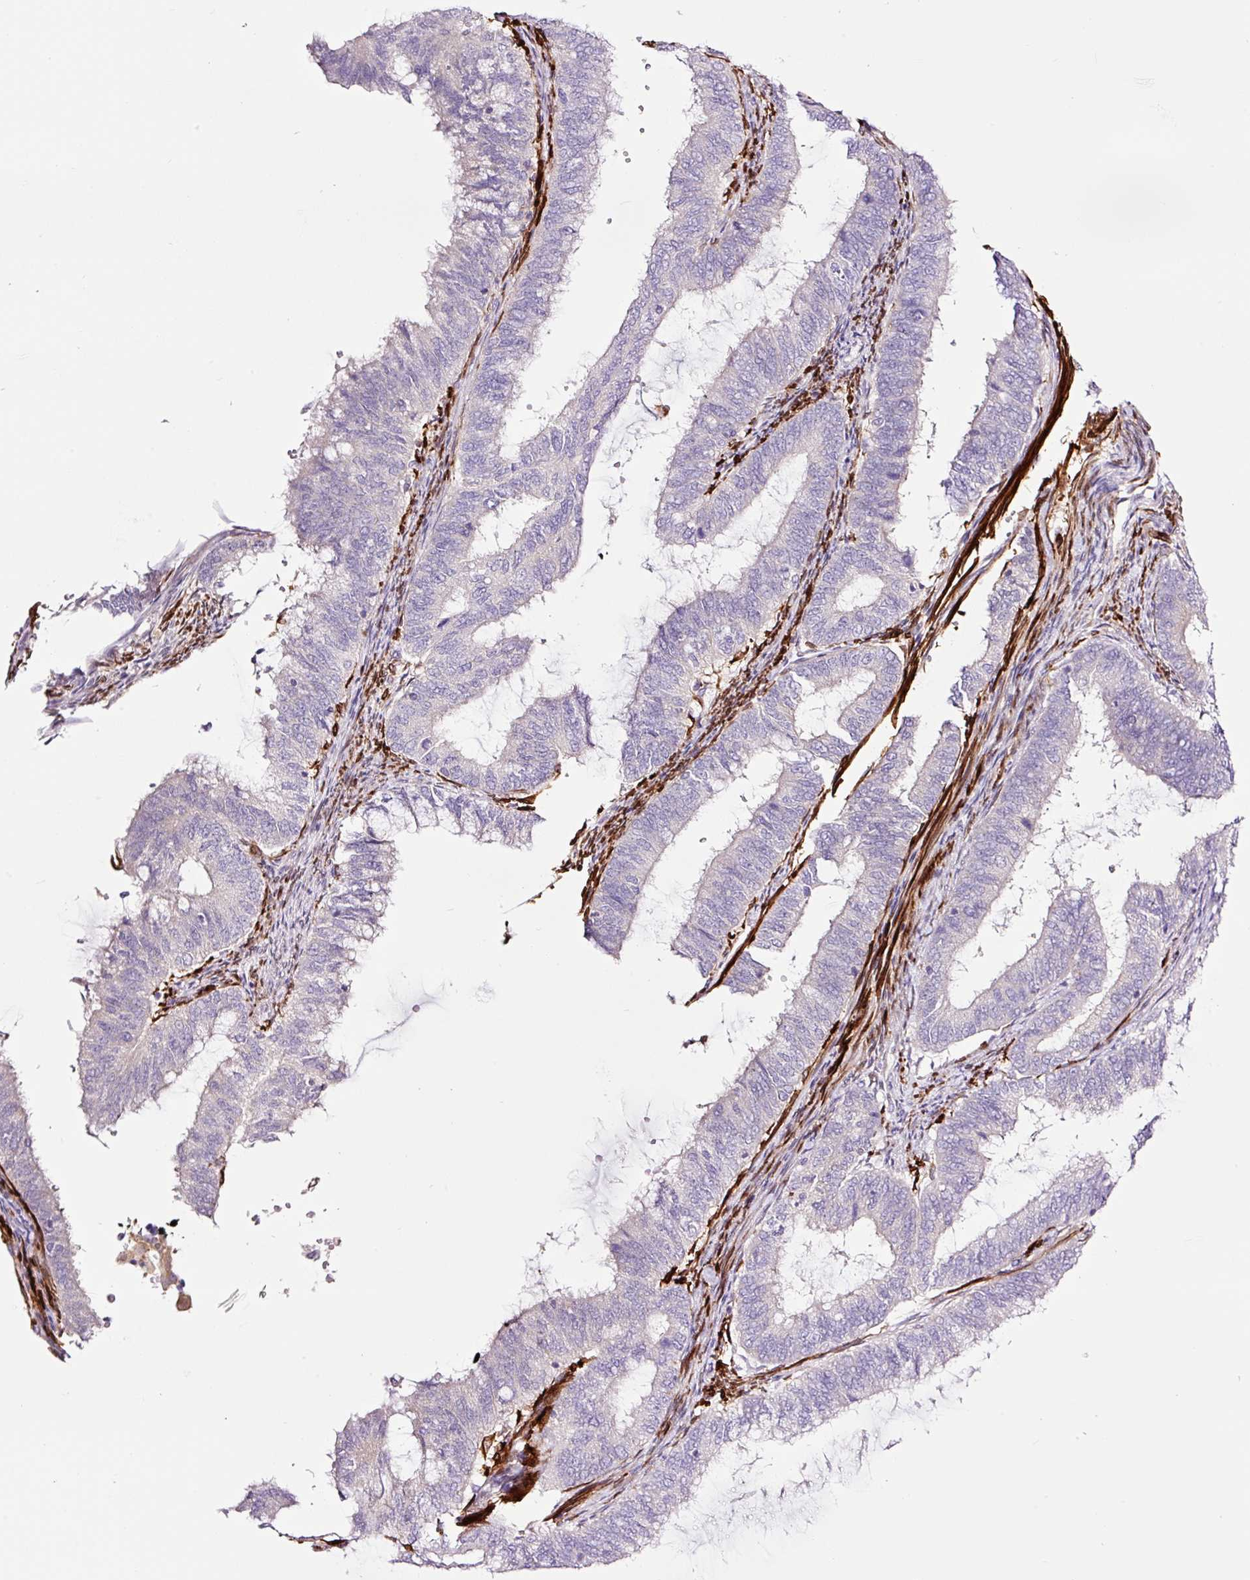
{"staining": {"intensity": "negative", "quantity": "none", "location": "none"}, "tissue": "endometrial cancer", "cell_type": "Tumor cells", "image_type": "cancer", "snomed": [{"axis": "morphology", "description": "Adenocarcinoma, NOS"}, {"axis": "topography", "description": "Endometrium"}], "caption": "This is an immunohistochemistry micrograph of human endometrial adenocarcinoma. There is no positivity in tumor cells.", "gene": "SH2D6", "patient": {"sex": "female", "age": 51}}